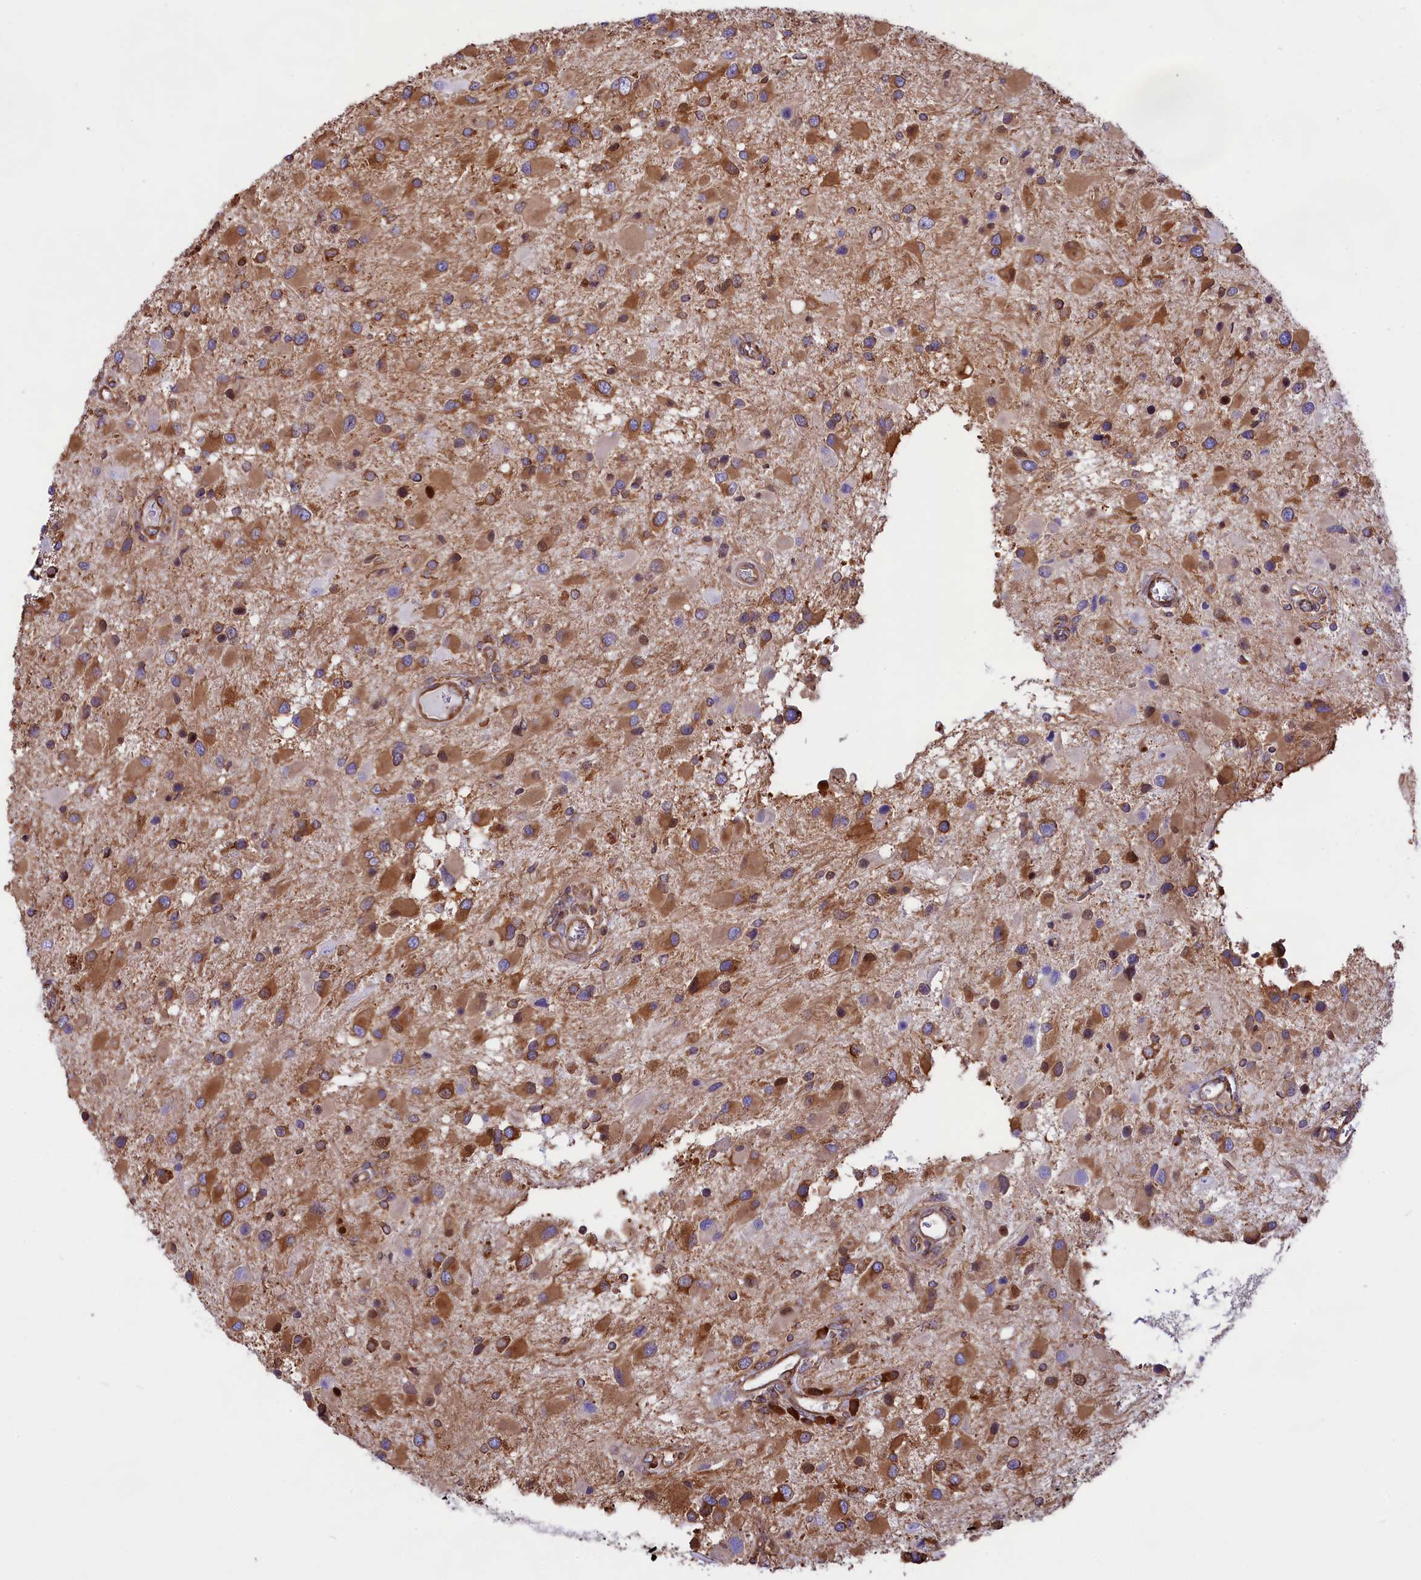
{"staining": {"intensity": "moderate", "quantity": ">75%", "location": "cytoplasmic/membranous"}, "tissue": "glioma", "cell_type": "Tumor cells", "image_type": "cancer", "snomed": [{"axis": "morphology", "description": "Glioma, malignant, High grade"}, {"axis": "topography", "description": "Brain"}], "caption": "A micrograph showing moderate cytoplasmic/membranous expression in approximately >75% of tumor cells in glioma, as visualized by brown immunohistochemical staining.", "gene": "GYS1", "patient": {"sex": "male", "age": 53}}